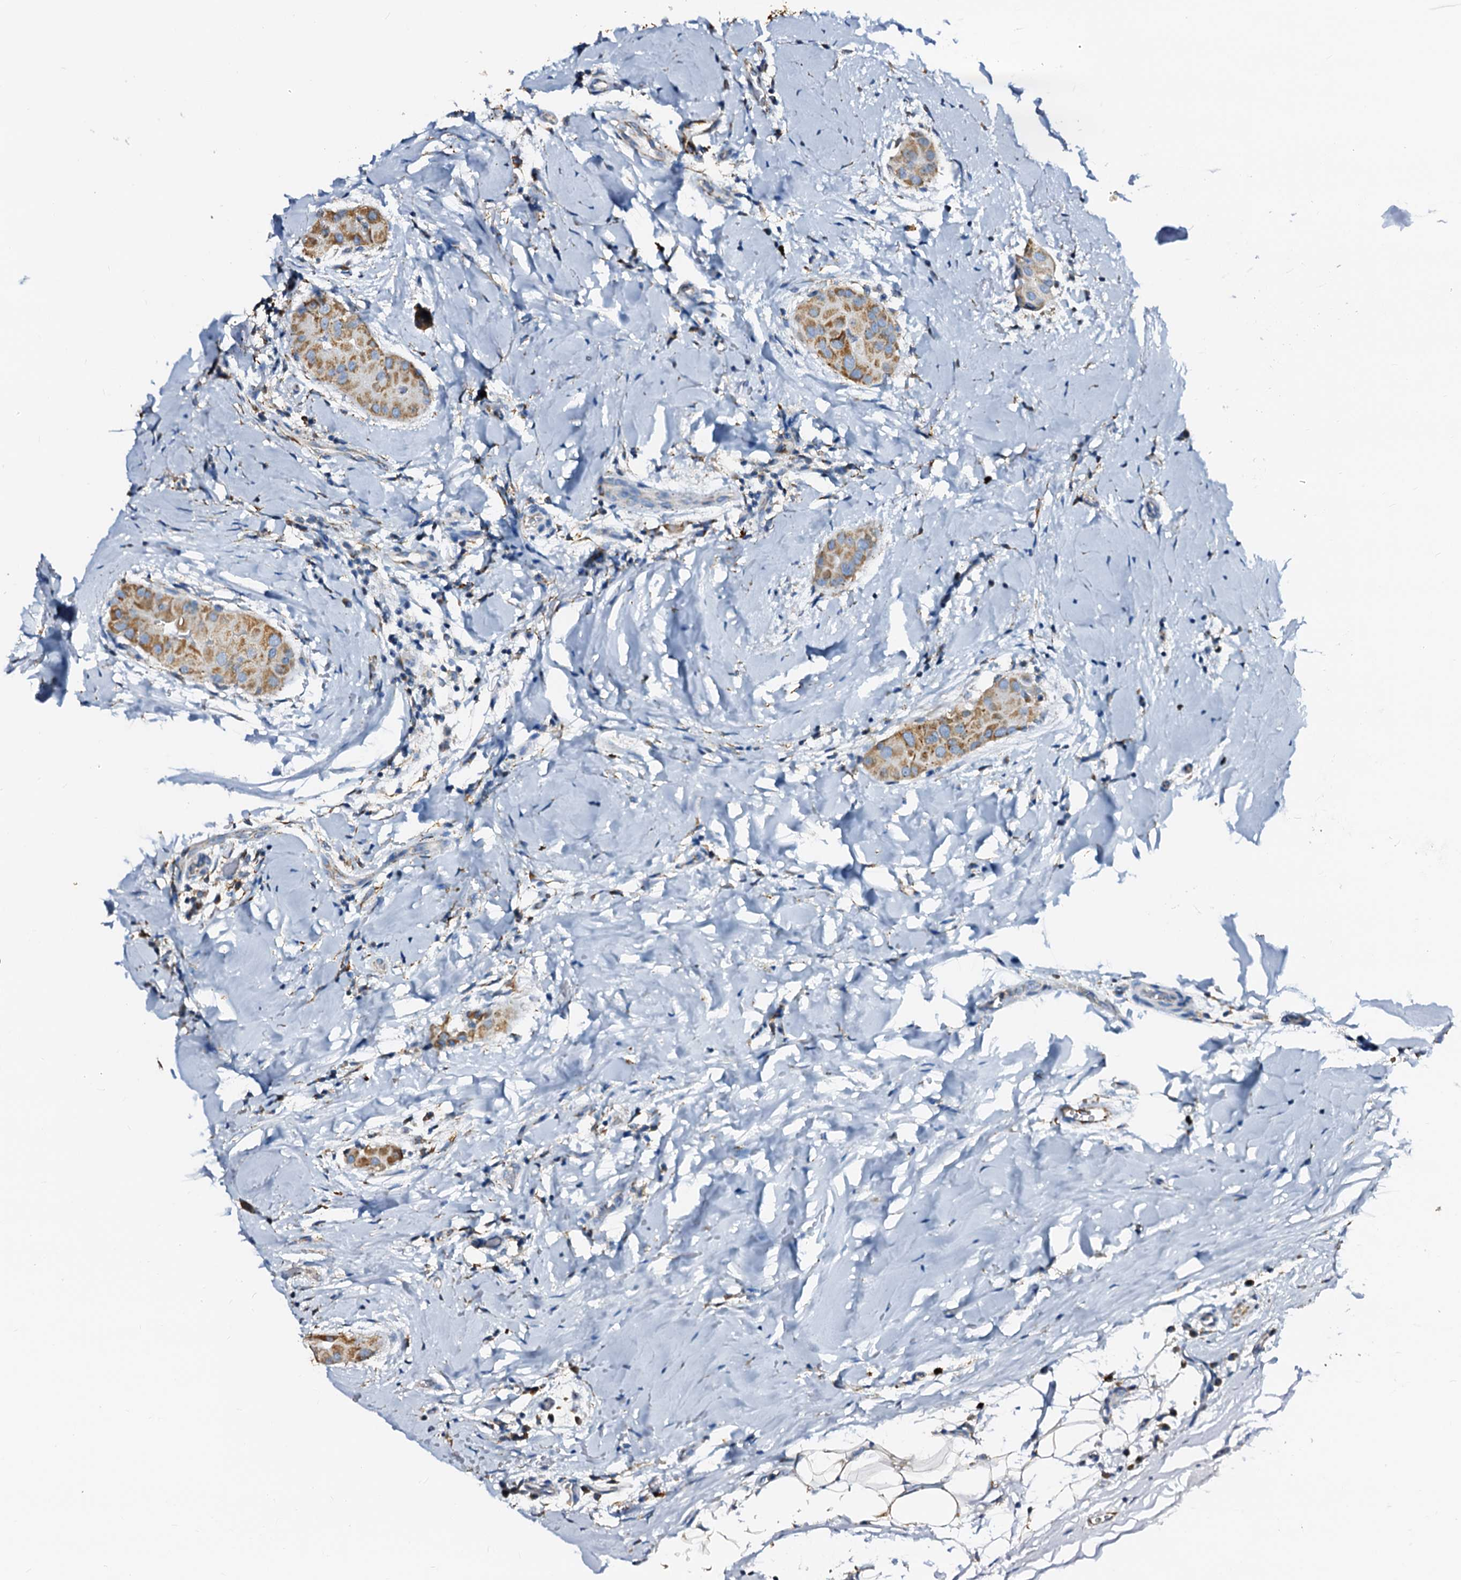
{"staining": {"intensity": "strong", "quantity": ">75%", "location": "cytoplasmic/membranous"}, "tissue": "thyroid cancer", "cell_type": "Tumor cells", "image_type": "cancer", "snomed": [{"axis": "morphology", "description": "Papillary adenocarcinoma, NOS"}, {"axis": "topography", "description": "Thyroid gland"}], "caption": "IHC (DAB) staining of papillary adenocarcinoma (thyroid) exhibits strong cytoplasmic/membranous protein expression in approximately >75% of tumor cells.", "gene": "MAOB", "patient": {"sex": "male", "age": 33}}